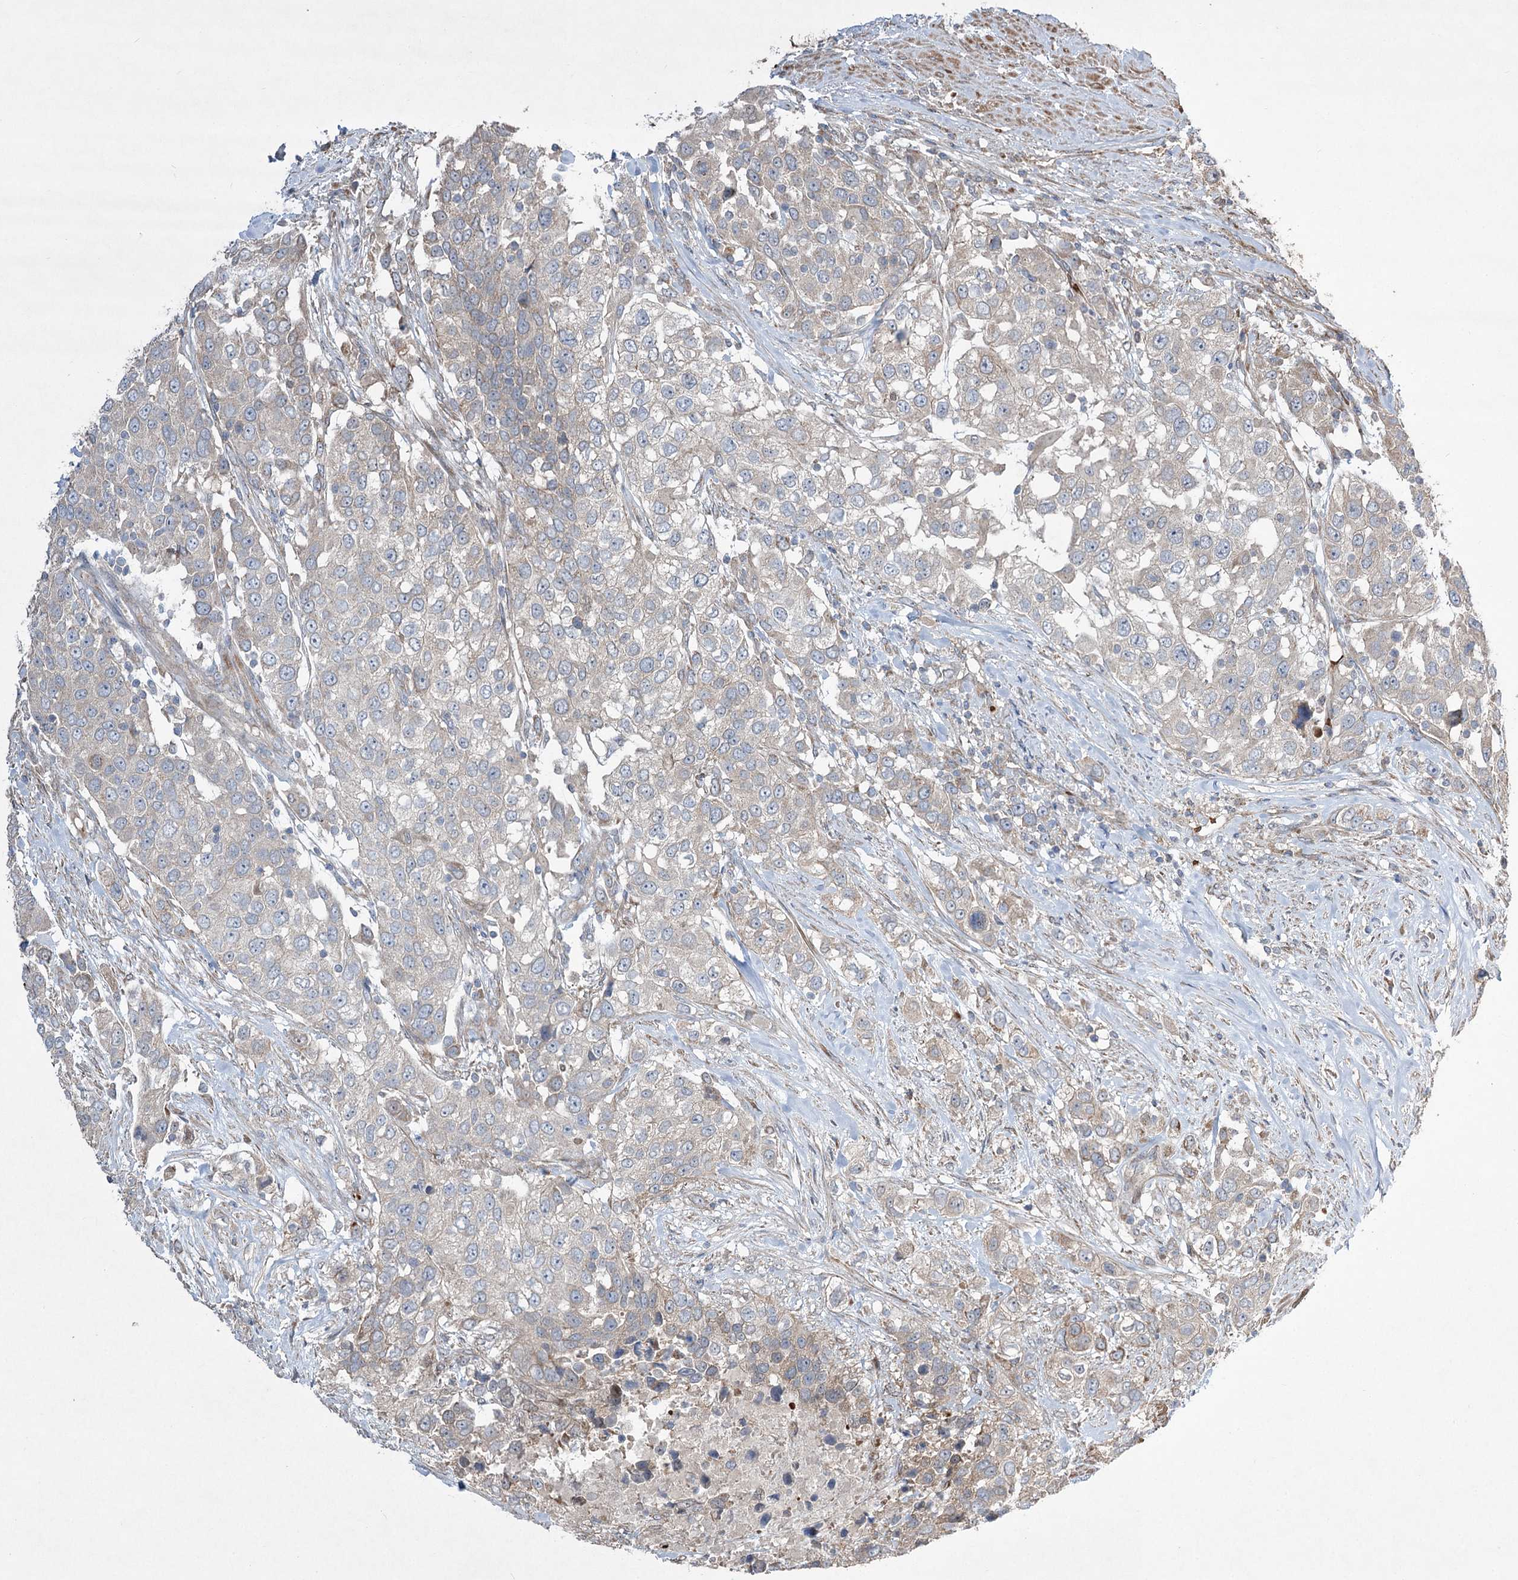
{"staining": {"intensity": "weak", "quantity": "<25%", "location": "cytoplasmic/membranous"}, "tissue": "urothelial cancer", "cell_type": "Tumor cells", "image_type": "cancer", "snomed": [{"axis": "morphology", "description": "Urothelial carcinoma, High grade"}, {"axis": "topography", "description": "Urinary bladder"}], "caption": "Human urothelial cancer stained for a protein using IHC shows no expression in tumor cells.", "gene": "SERINC5", "patient": {"sex": "female", "age": 80}}